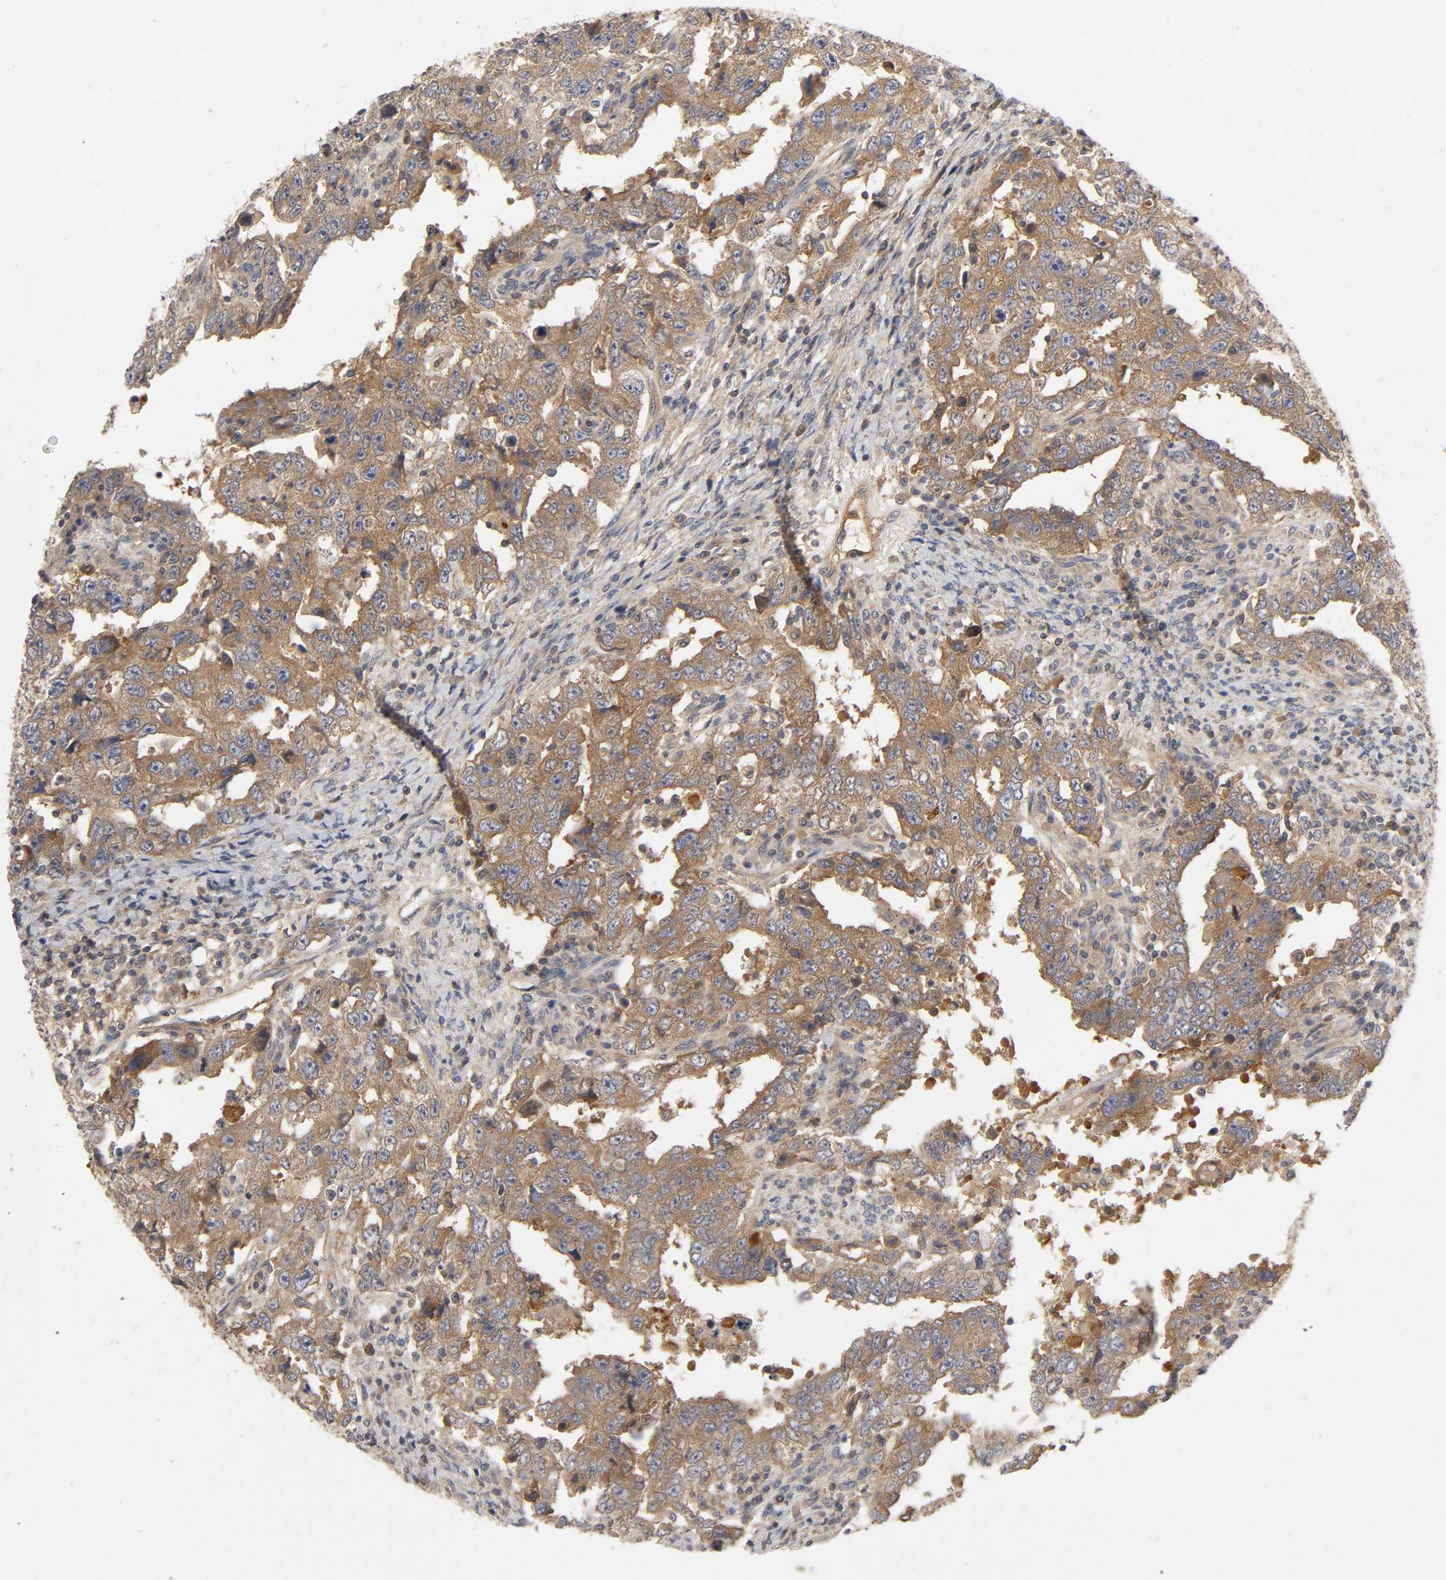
{"staining": {"intensity": "moderate", "quantity": ">75%", "location": "cytoplasmic/membranous"}, "tissue": "testis cancer", "cell_type": "Tumor cells", "image_type": "cancer", "snomed": [{"axis": "morphology", "description": "Carcinoma, Embryonal, NOS"}, {"axis": "topography", "description": "Testis"}], "caption": "Protein positivity by IHC displays moderate cytoplasmic/membranous staining in approximately >75% of tumor cells in testis embryonal carcinoma.", "gene": "CPB2", "patient": {"sex": "male", "age": 26}}